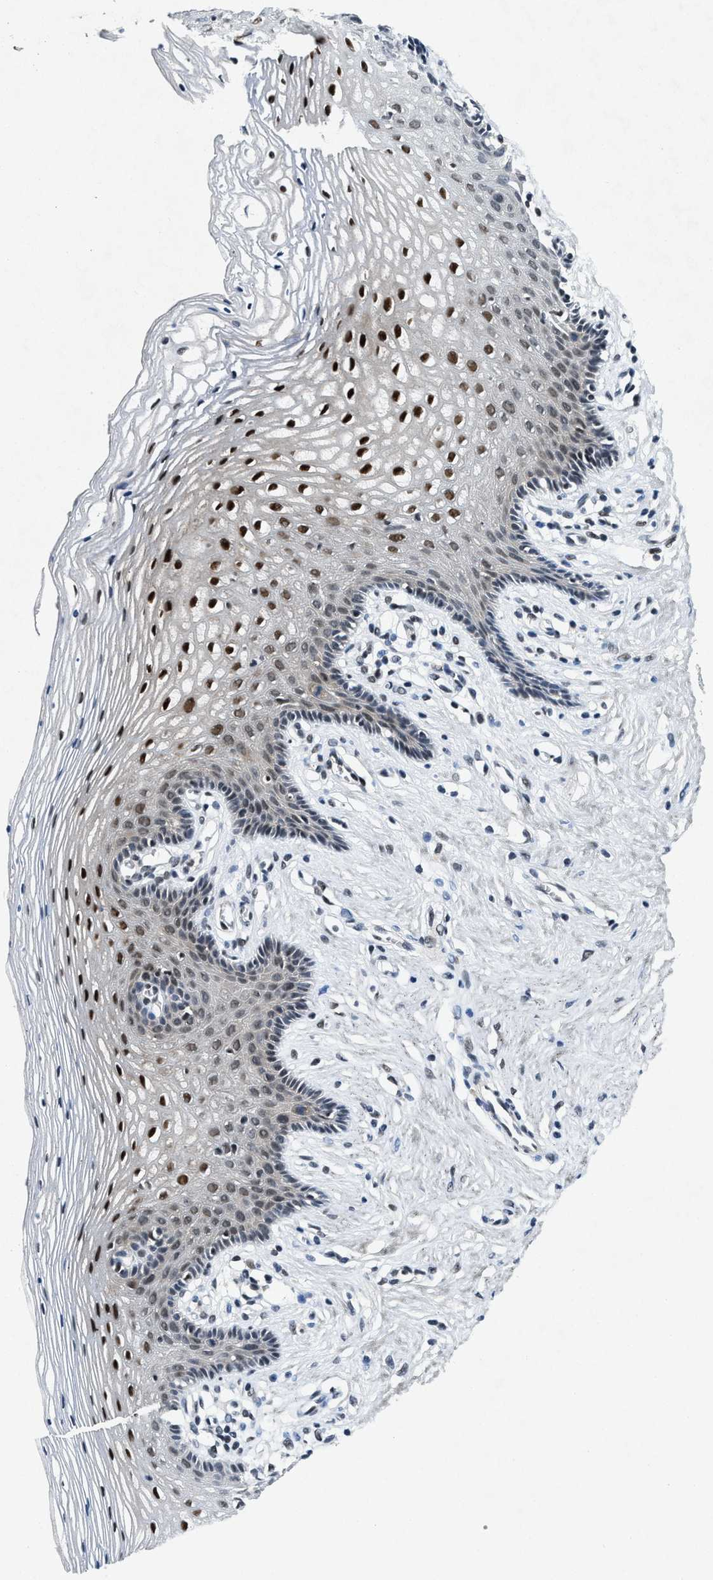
{"staining": {"intensity": "strong", "quantity": "25%-75%", "location": "nuclear"}, "tissue": "vagina", "cell_type": "Squamous epithelial cells", "image_type": "normal", "snomed": [{"axis": "morphology", "description": "Normal tissue, NOS"}, {"axis": "topography", "description": "Vagina"}], "caption": "Vagina stained with a protein marker displays strong staining in squamous epithelial cells.", "gene": "NCOA1", "patient": {"sex": "female", "age": 32}}